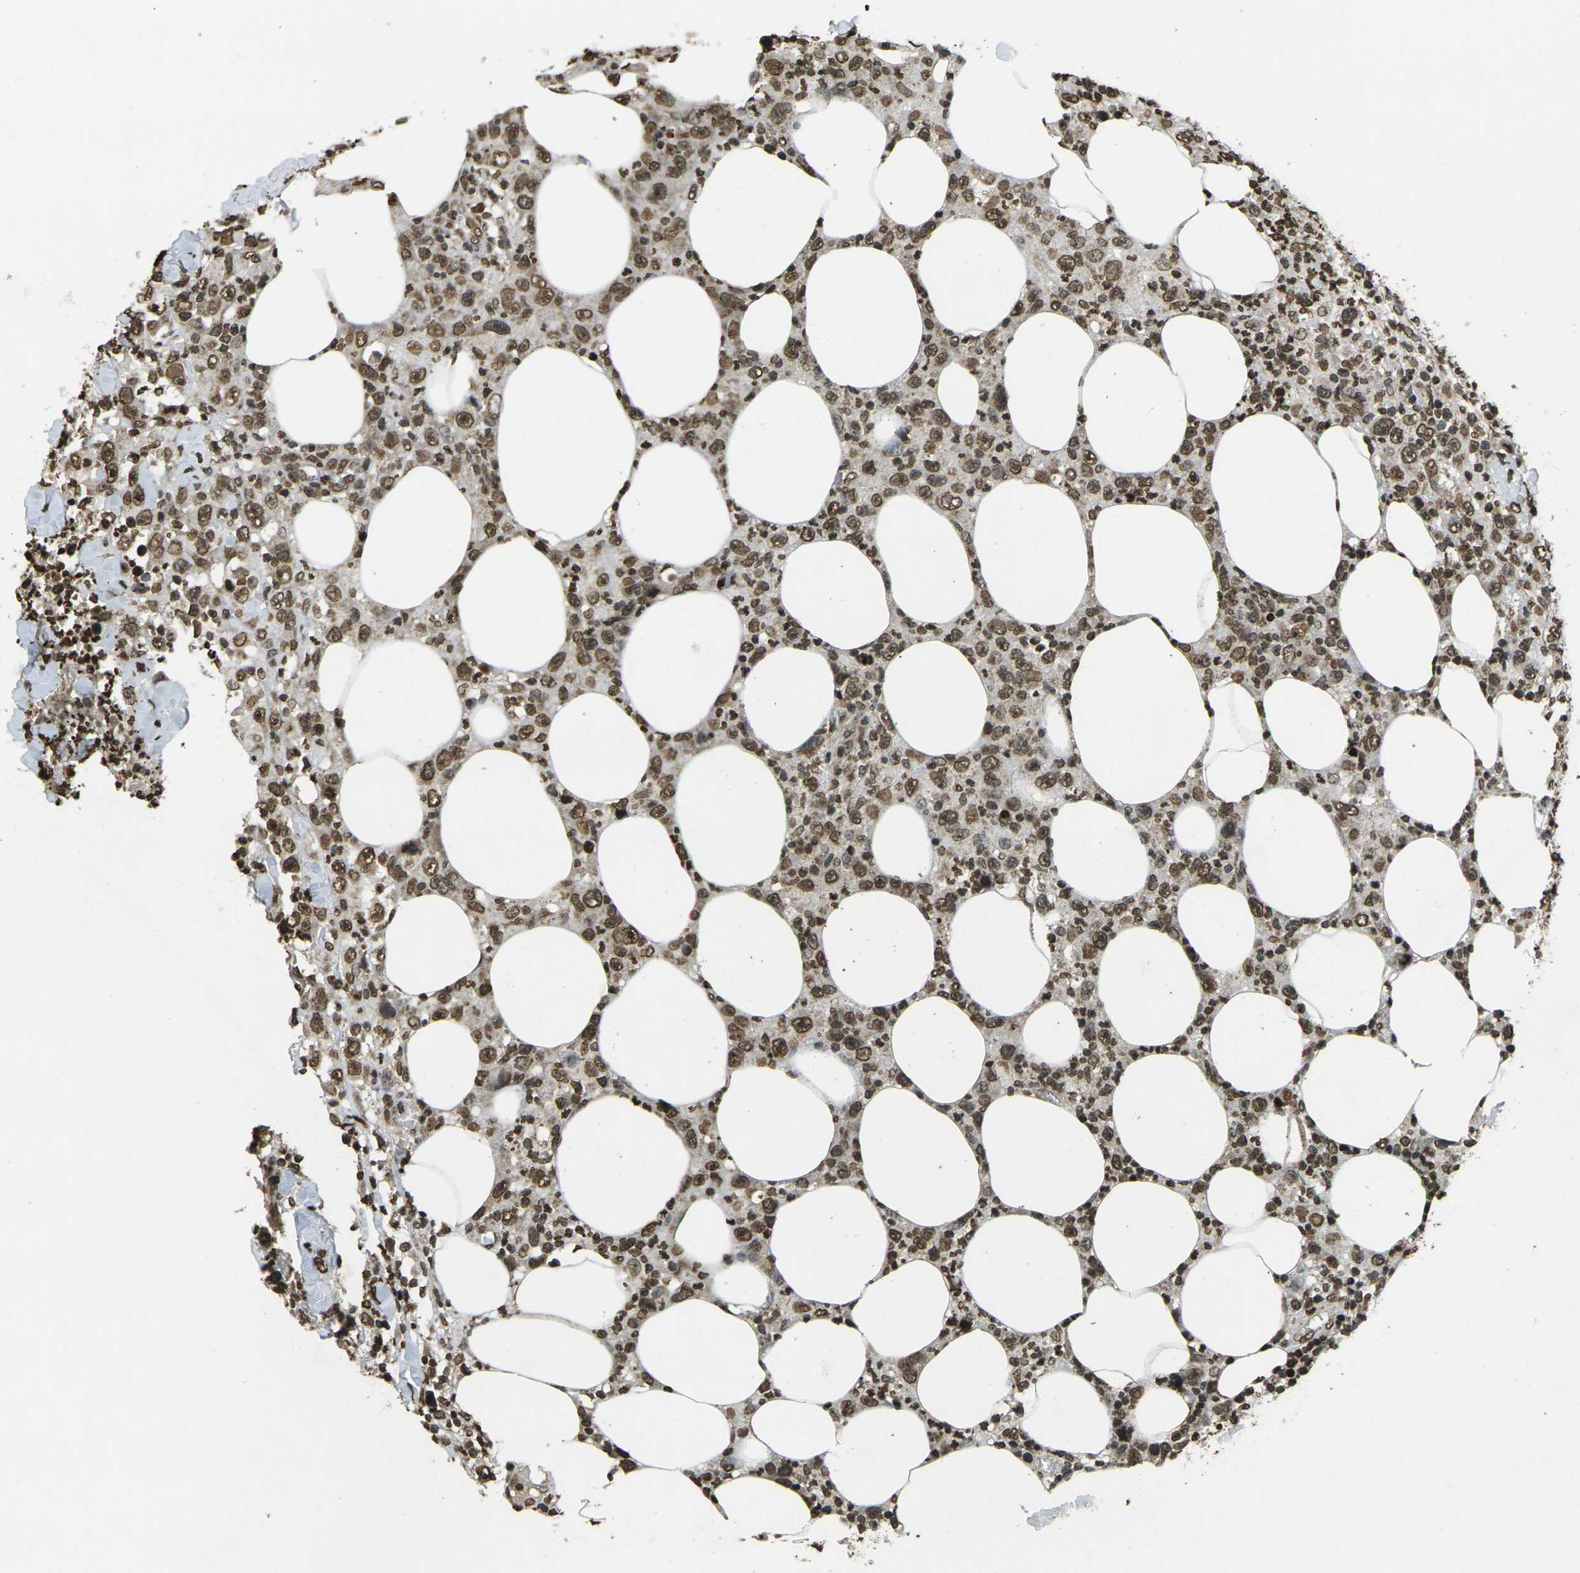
{"staining": {"intensity": "moderate", "quantity": ">75%", "location": "nuclear"}, "tissue": "thyroid cancer", "cell_type": "Tumor cells", "image_type": "cancer", "snomed": [{"axis": "morphology", "description": "Carcinoma, NOS"}, {"axis": "topography", "description": "Thyroid gland"}], "caption": "Human thyroid carcinoma stained with a brown dye exhibits moderate nuclear positive positivity in about >75% of tumor cells.", "gene": "NEUROG2", "patient": {"sex": "female", "age": 77}}